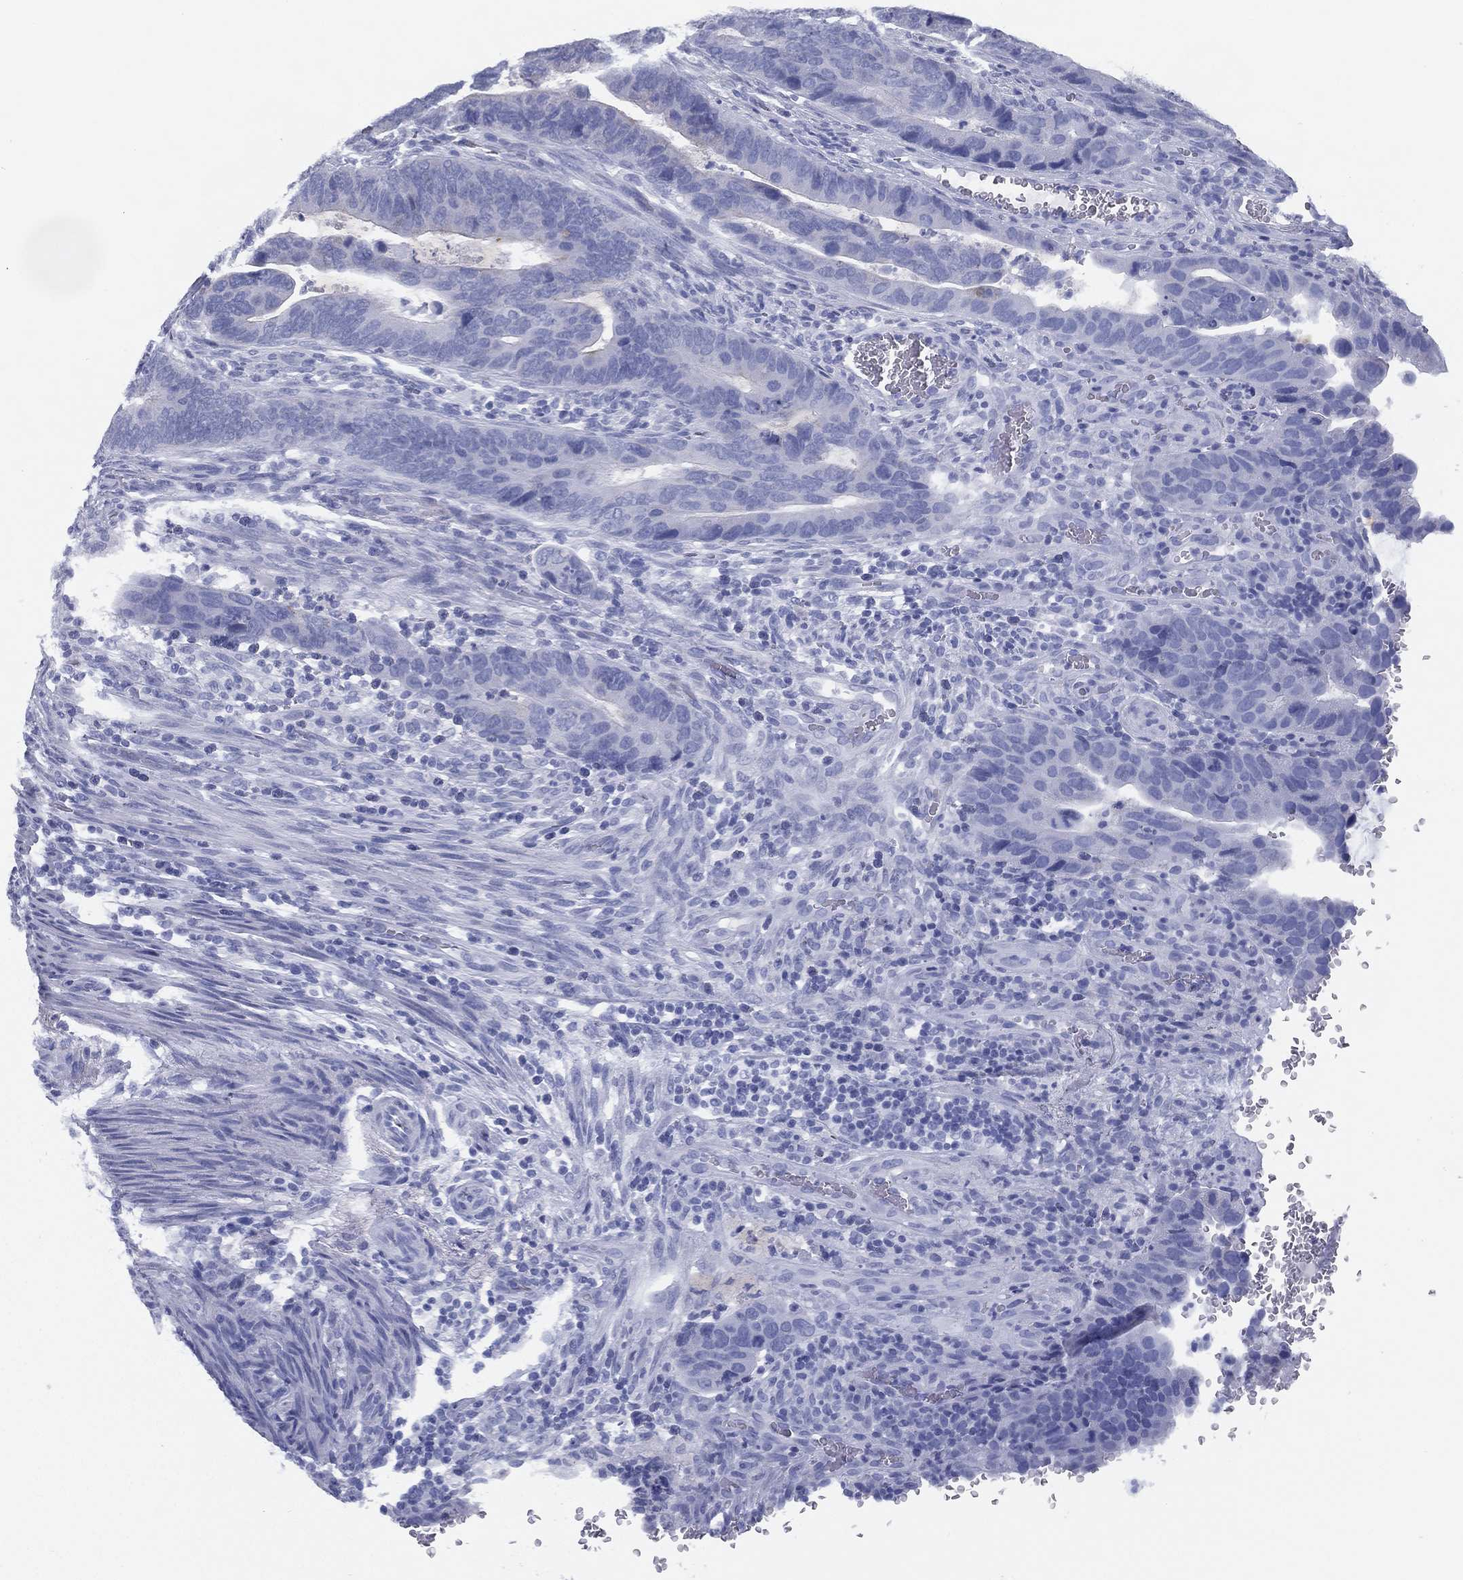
{"staining": {"intensity": "negative", "quantity": "none", "location": "none"}, "tissue": "colorectal cancer", "cell_type": "Tumor cells", "image_type": "cancer", "snomed": [{"axis": "morphology", "description": "Adenocarcinoma, NOS"}, {"axis": "topography", "description": "Colon"}], "caption": "High magnification brightfield microscopy of colorectal cancer stained with DAB (brown) and counterstained with hematoxylin (blue): tumor cells show no significant staining.", "gene": "TMEM252", "patient": {"sex": "female", "age": 56}}